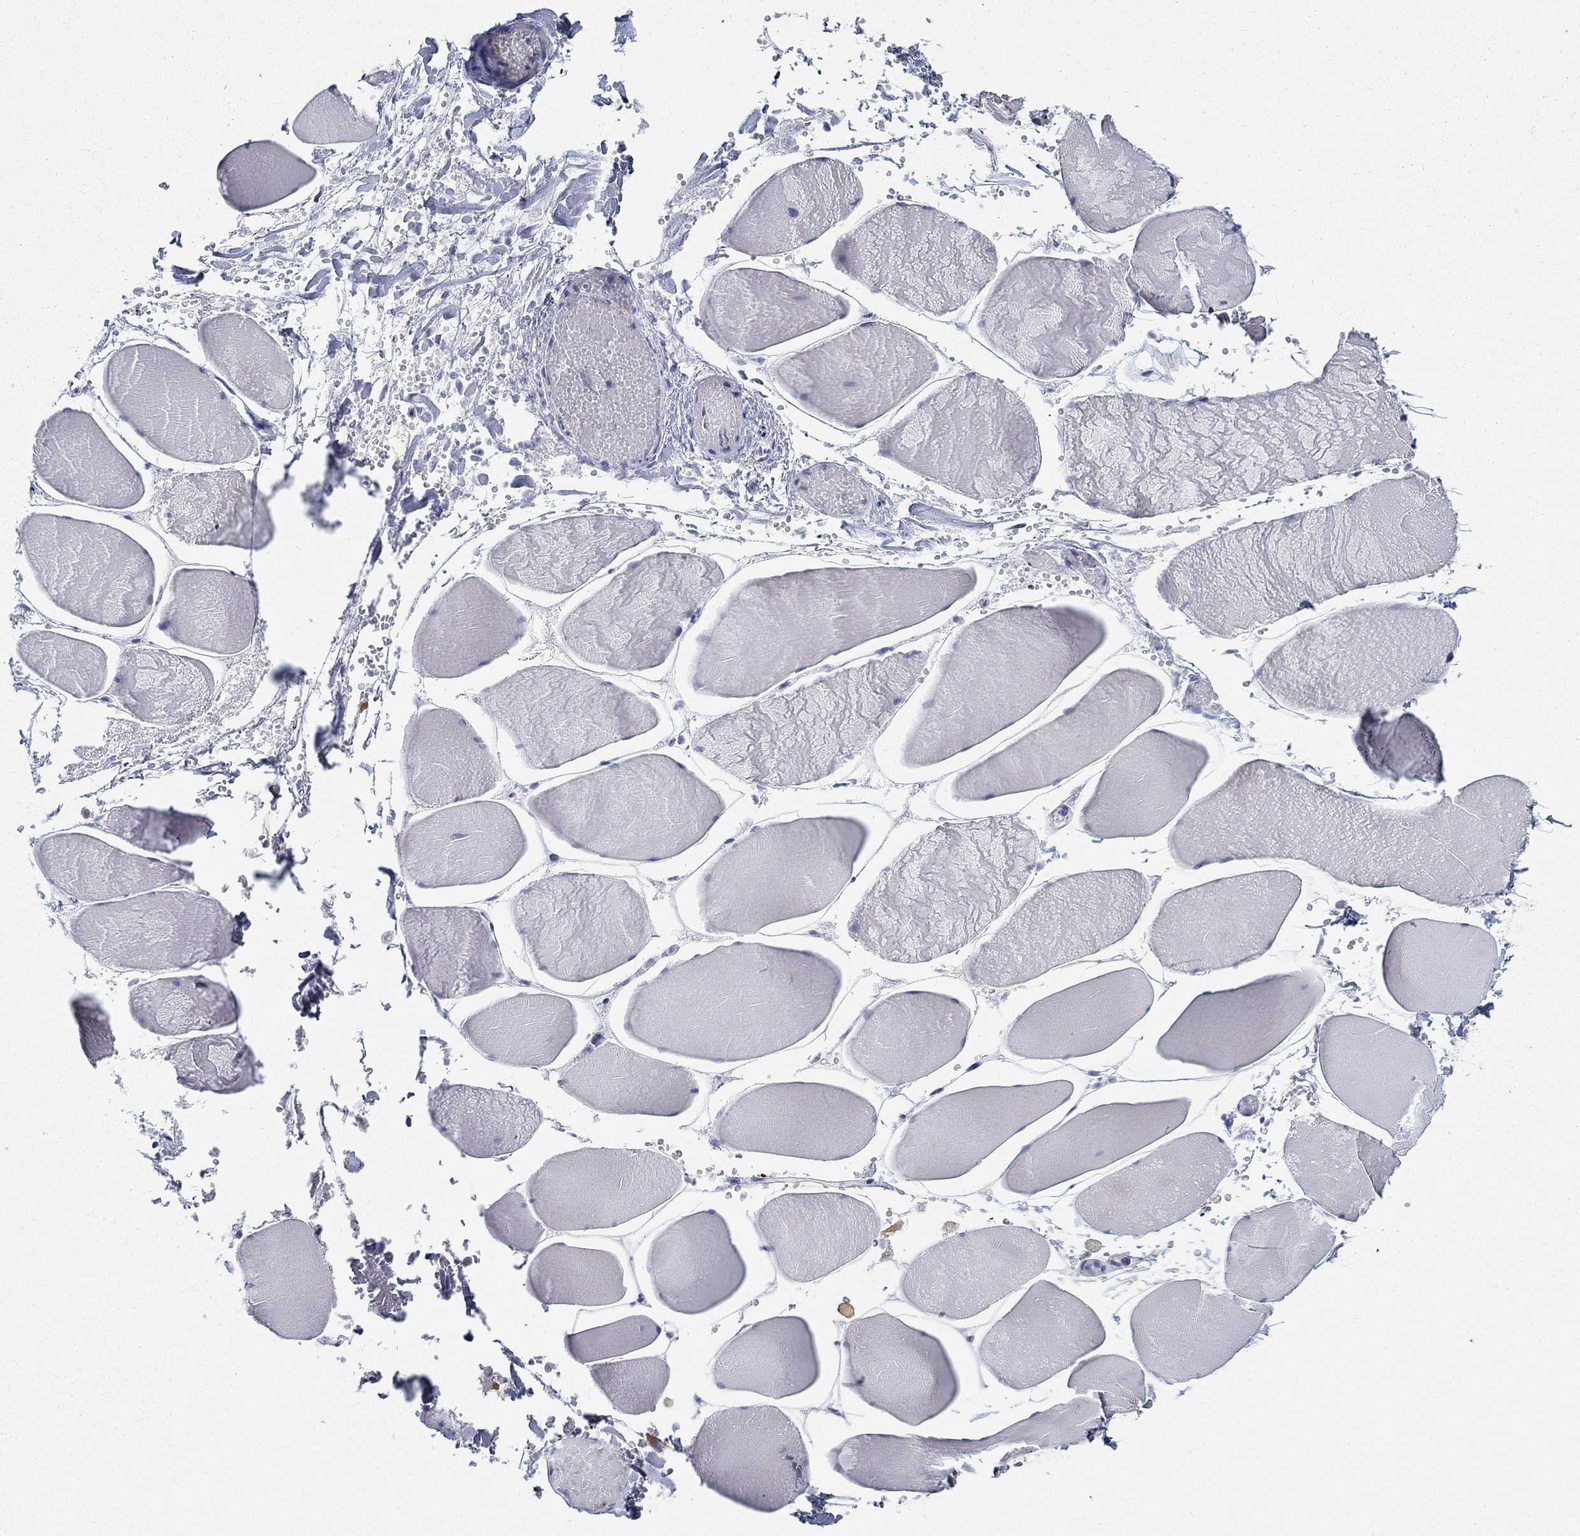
{"staining": {"intensity": "negative", "quantity": "none", "location": "none"}, "tissue": "skeletal muscle", "cell_type": "Myocytes", "image_type": "normal", "snomed": [{"axis": "morphology", "description": "Normal tissue, NOS"}, {"axis": "morphology", "description": "Malignant melanoma, Metastatic site"}, {"axis": "topography", "description": "Skeletal muscle"}], "caption": "DAB (3,3'-diaminobenzidine) immunohistochemical staining of unremarkable skeletal muscle demonstrates no significant positivity in myocytes.", "gene": "BBOF1", "patient": {"sex": "male", "age": 50}}